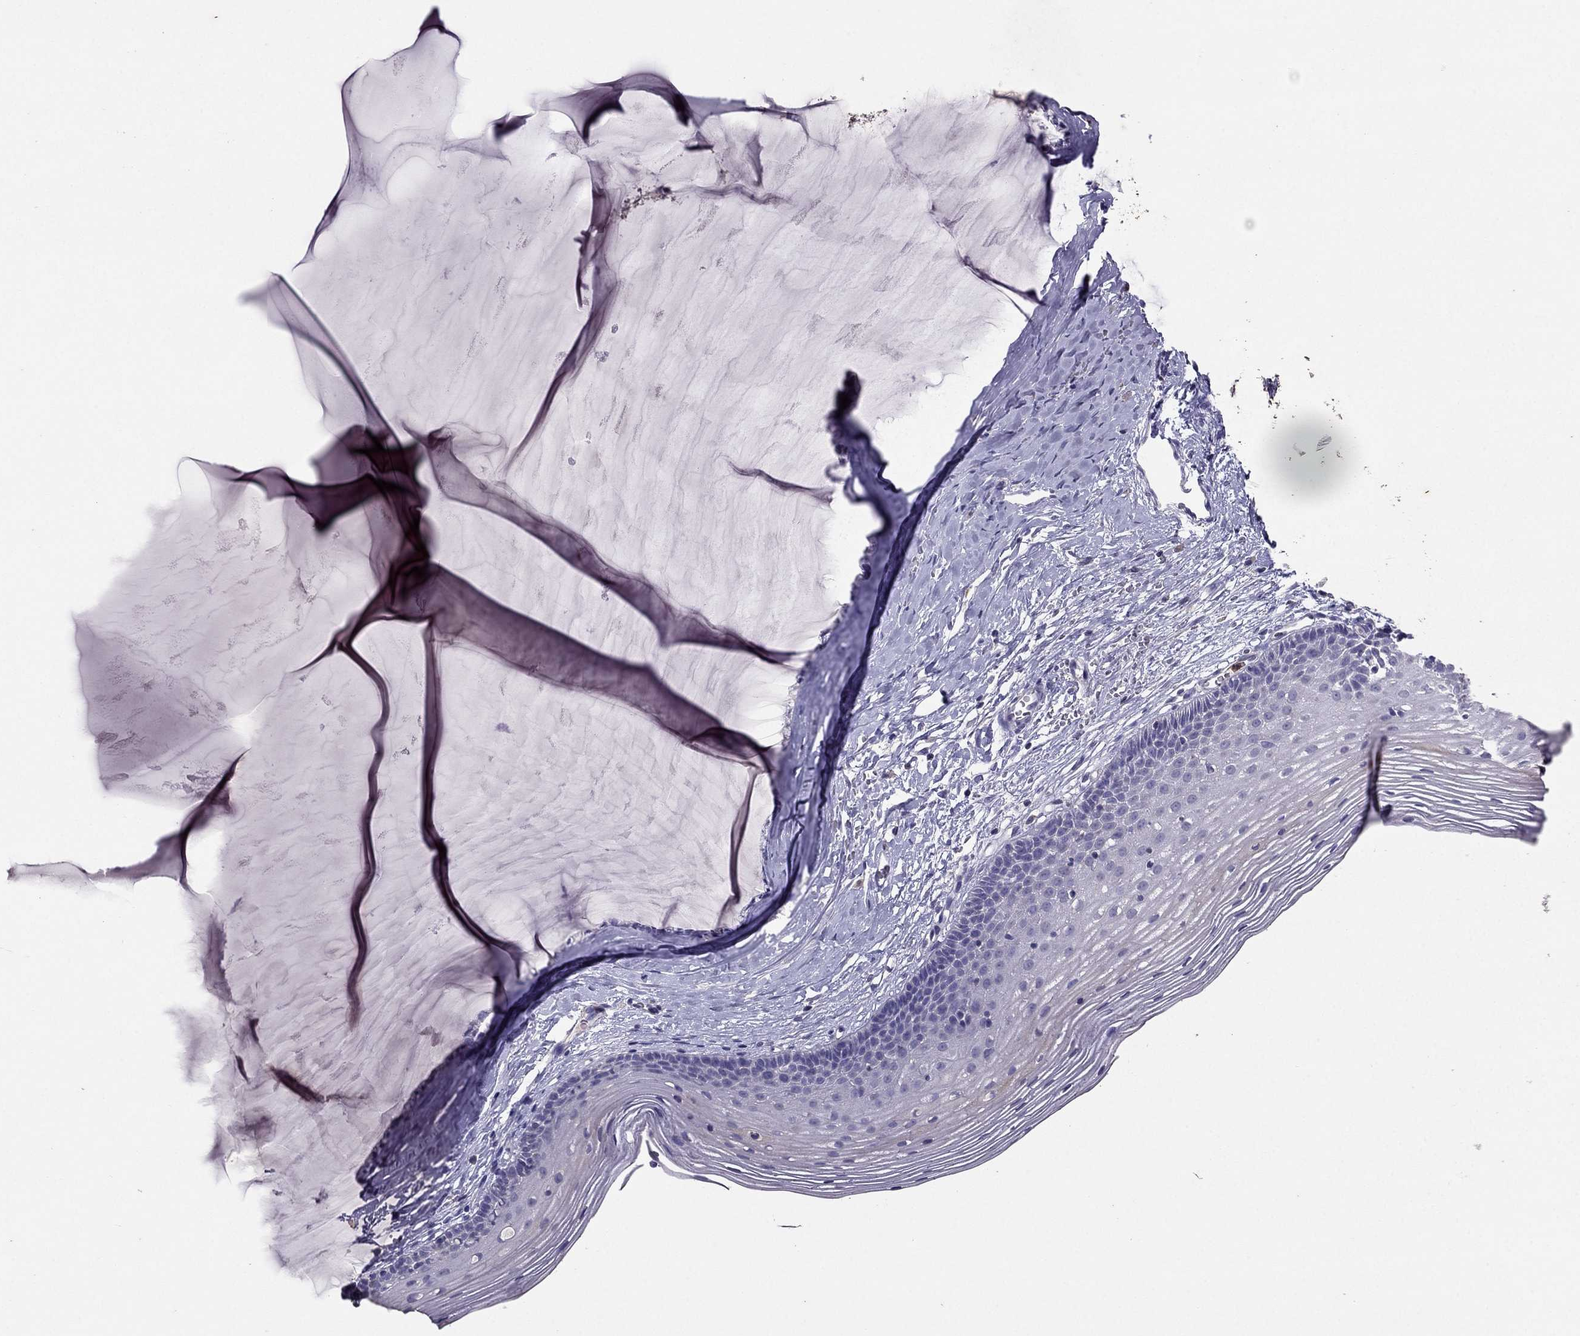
{"staining": {"intensity": "negative", "quantity": "none", "location": "none"}, "tissue": "cervix", "cell_type": "Glandular cells", "image_type": "normal", "snomed": [{"axis": "morphology", "description": "Normal tissue, NOS"}, {"axis": "topography", "description": "Cervix"}], "caption": "The photomicrograph exhibits no staining of glandular cells in benign cervix.", "gene": "RFLNB", "patient": {"sex": "female", "age": 40}}